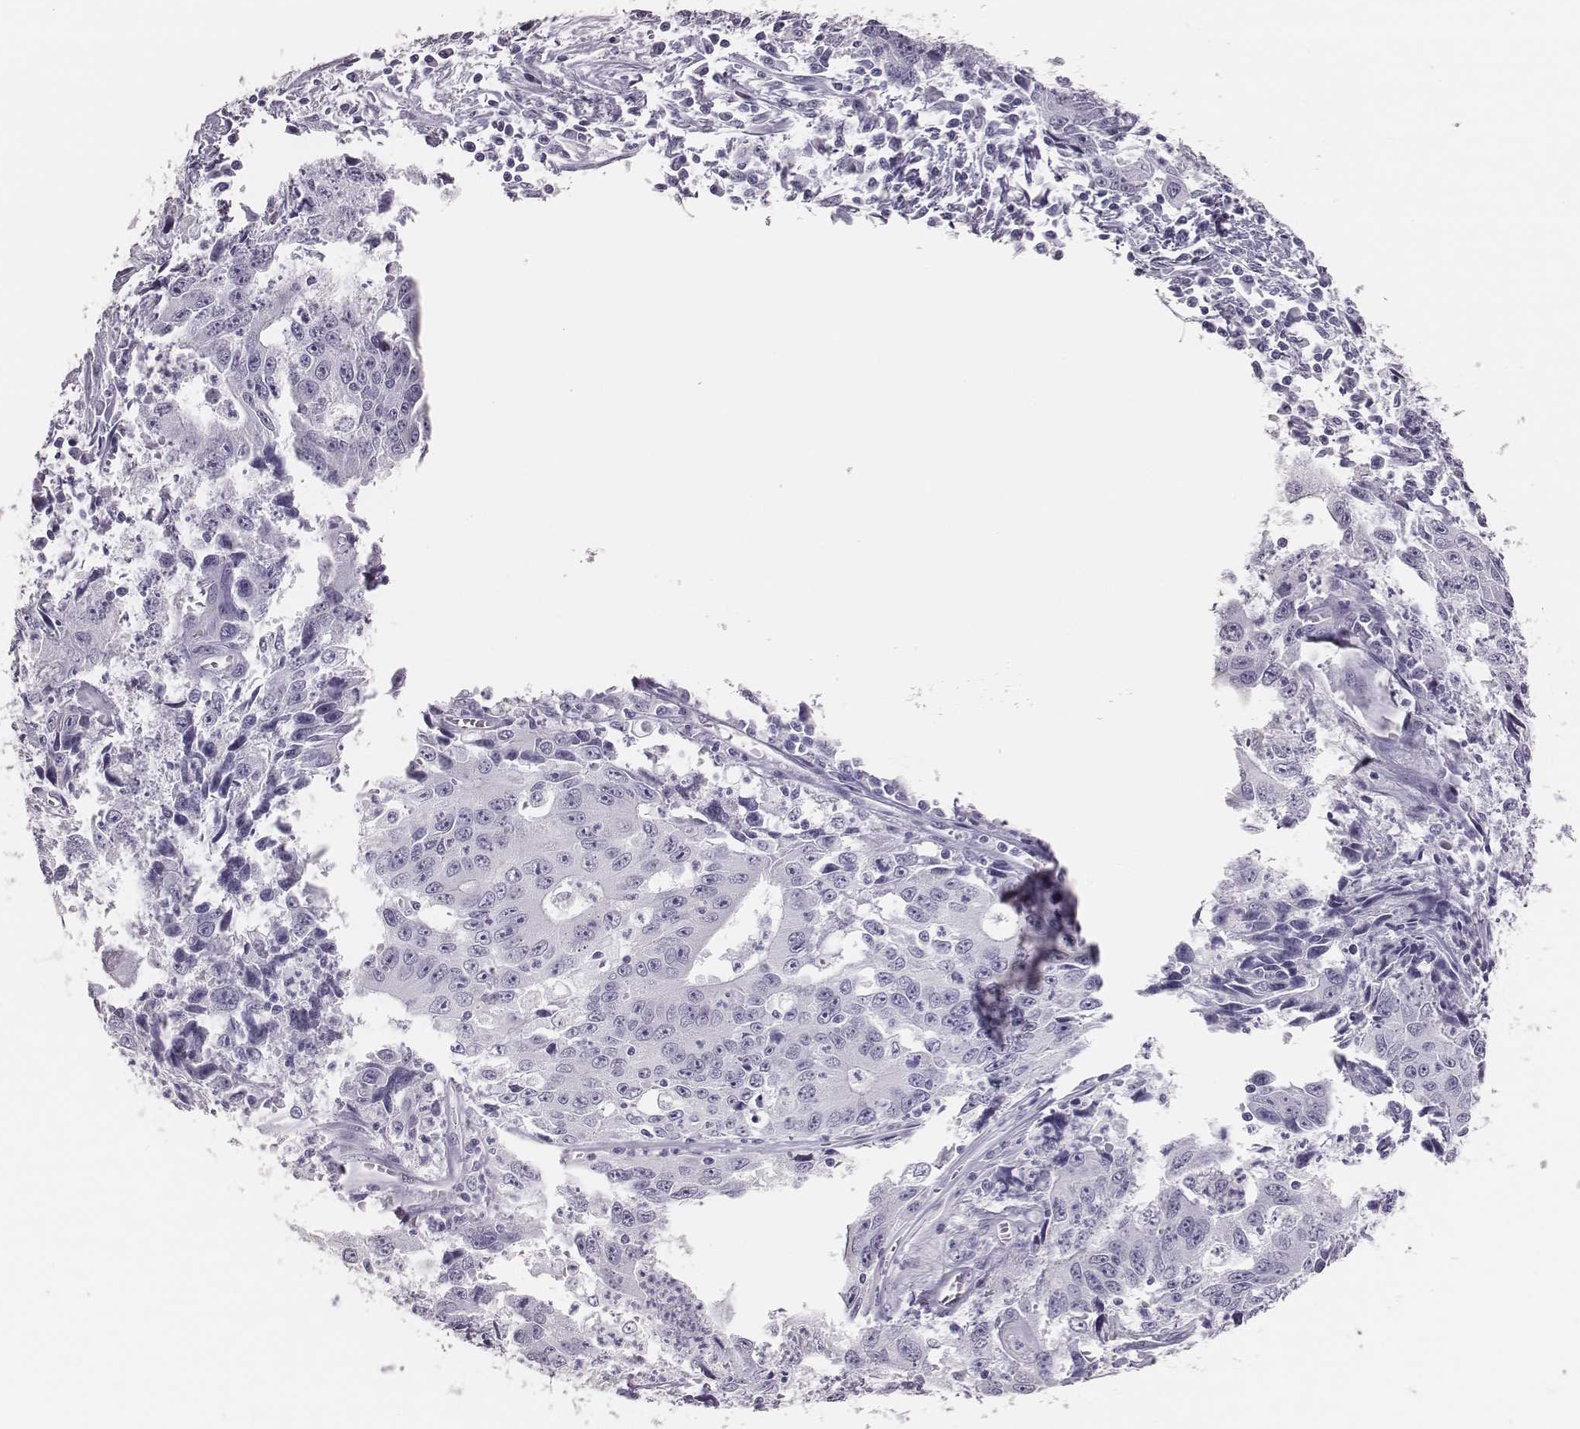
{"staining": {"intensity": "negative", "quantity": "none", "location": "none"}, "tissue": "liver cancer", "cell_type": "Tumor cells", "image_type": "cancer", "snomed": [{"axis": "morphology", "description": "Cholangiocarcinoma"}, {"axis": "topography", "description": "Liver"}], "caption": "The image displays no staining of tumor cells in cholangiocarcinoma (liver). (IHC, brightfield microscopy, high magnification).", "gene": "H1-6", "patient": {"sex": "male", "age": 65}}